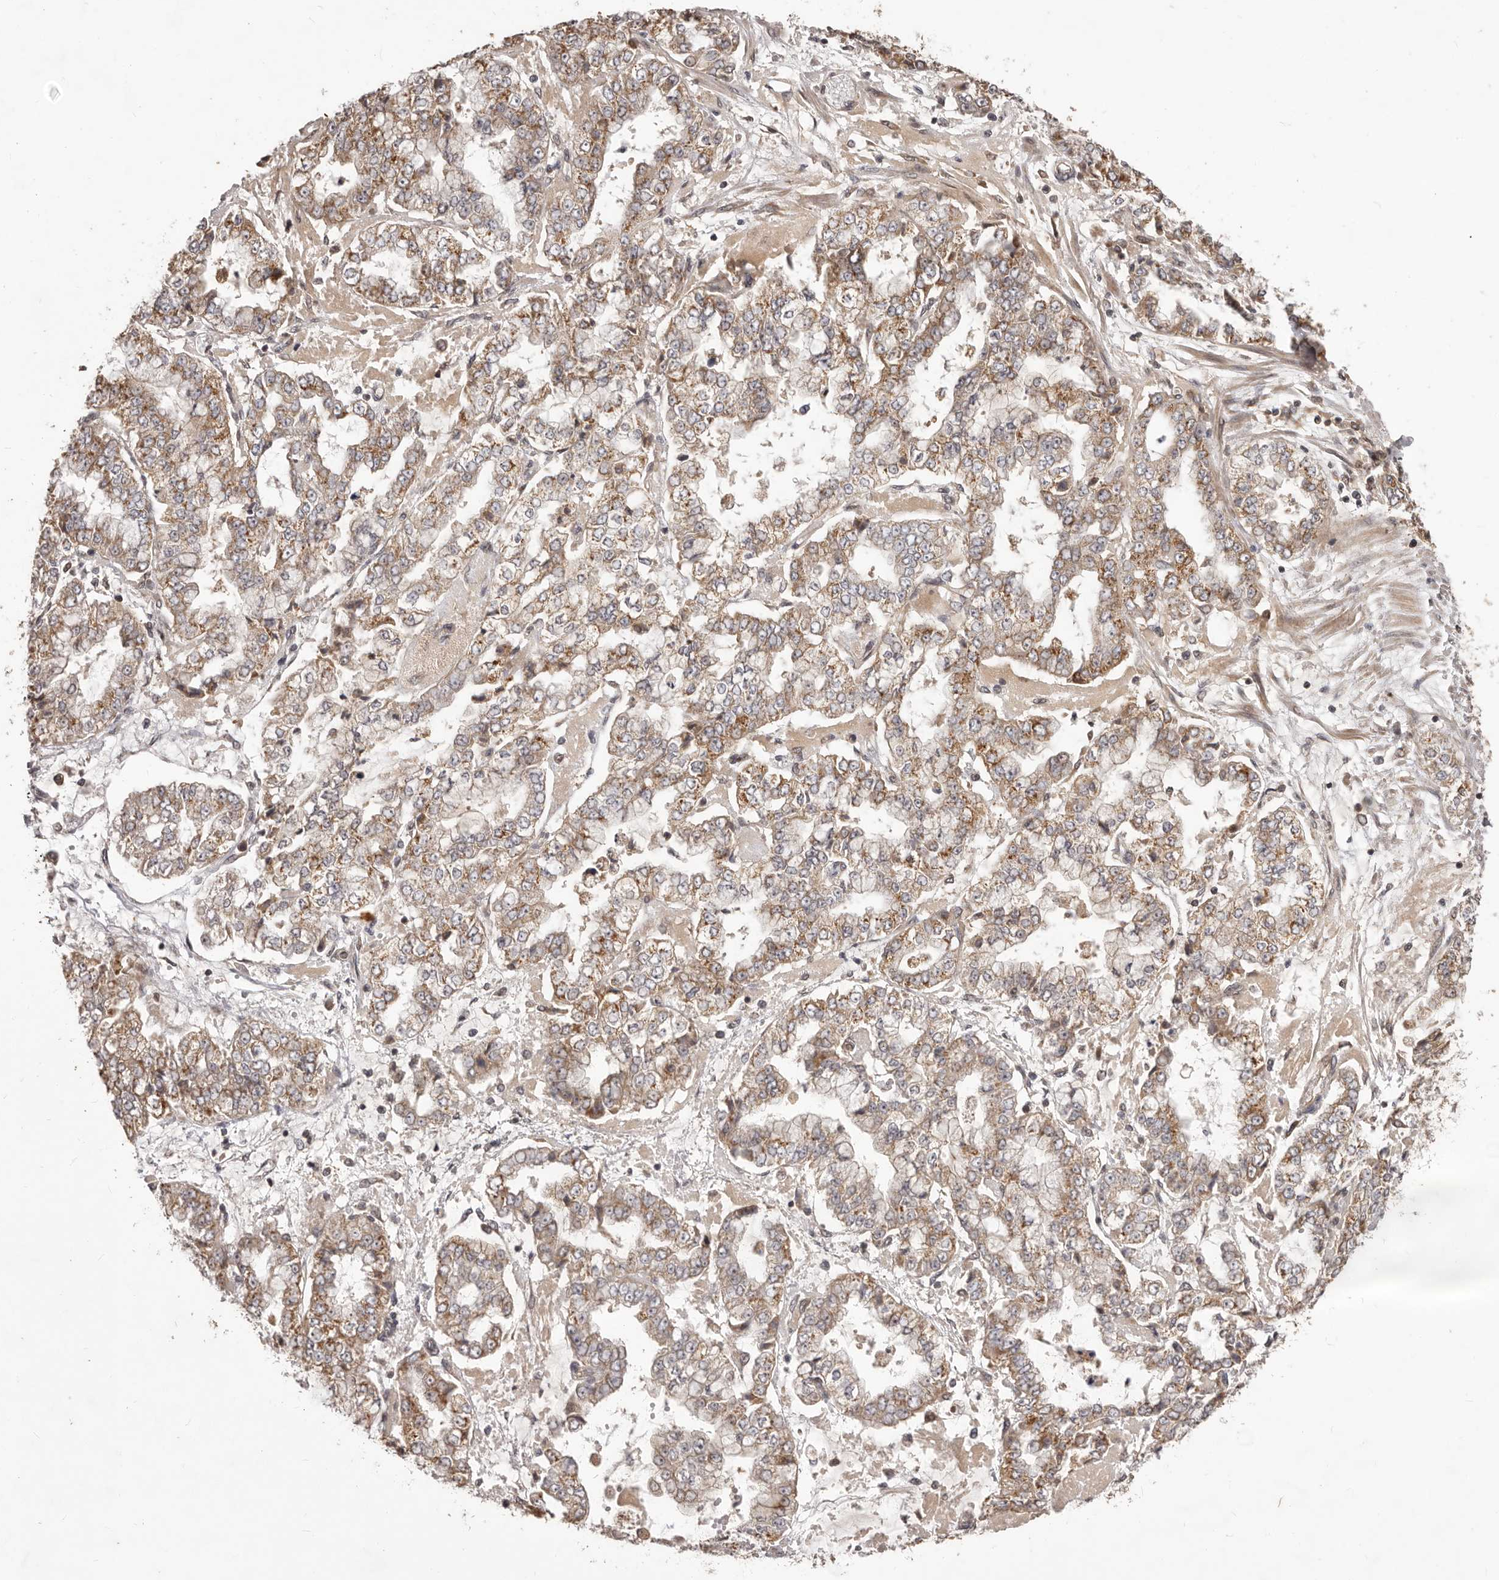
{"staining": {"intensity": "moderate", "quantity": ">75%", "location": "cytoplasmic/membranous"}, "tissue": "stomach cancer", "cell_type": "Tumor cells", "image_type": "cancer", "snomed": [{"axis": "morphology", "description": "Adenocarcinoma, NOS"}, {"axis": "topography", "description": "Stomach"}], "caption": "A high-resolution image shows immunohistochemistry staining of stomach cancer (adenocarcinoma), which exhibits moderate cytoplasmic/membranous staining in approximately >75% of tumor cells.", "gene": "MTO1", "patient": {"sex": "male", "age": 76}}